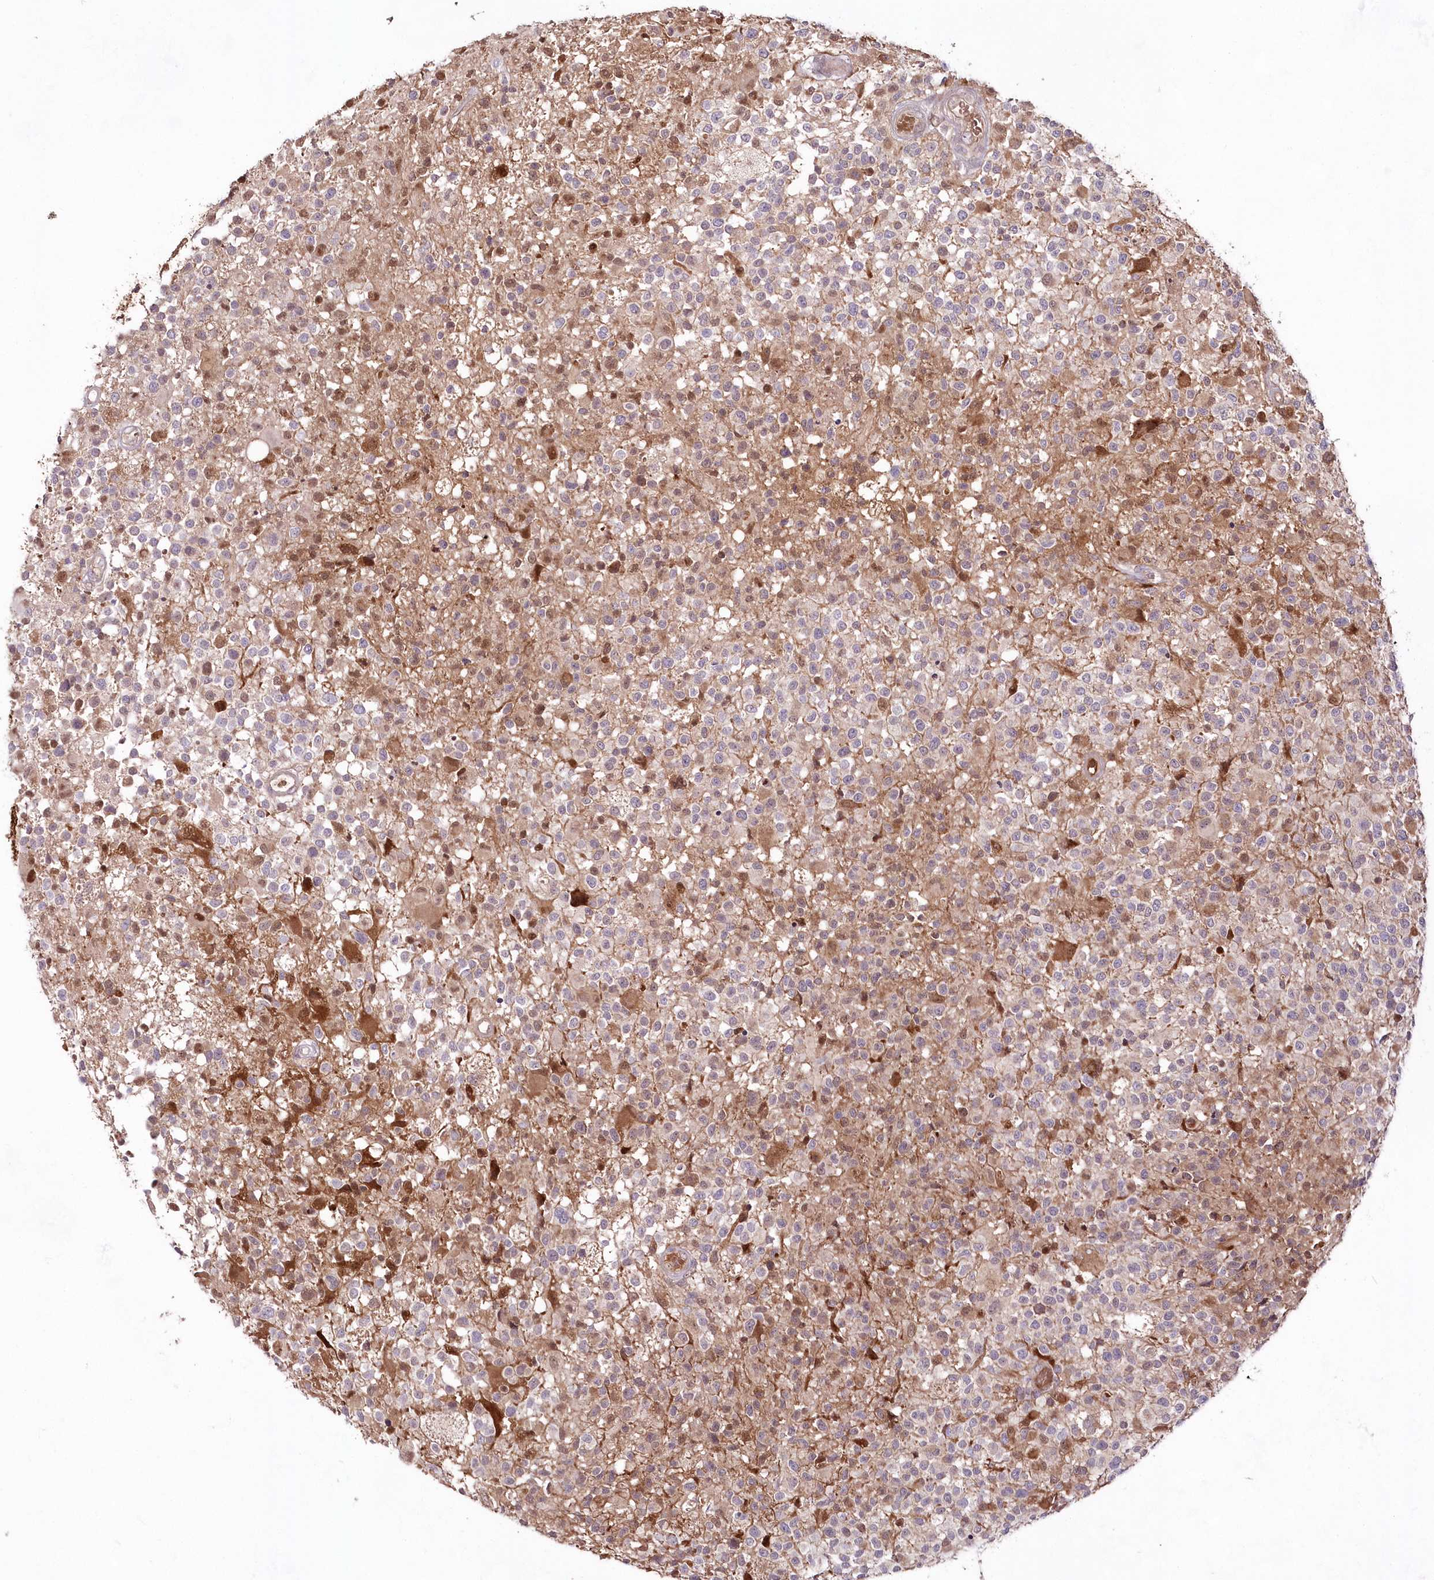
{"staining": {"intensity": "moderate", "quantity": "<25%", "location": "cytoplasmic/membranous"}, "tissue": "glioma", "cell_type": "Tumor cells", "image_type": "cancer", "snomed": [{"axis": "morphology", "description": "Glioma, malignant, High grade"}, {"axis": "morphology", "description": "Glioblastoma, NOS"}, {"axis": "topography", "description": "Brain"}], "caption": "Immunohistochemistry (IHC) micrograph of human malignant glioma (high-grade) stained for a protein (brown), which displays low levels of moderate cytoplasmic/membranous positivity in about <25% of tumor cells.", "gene": "IMPA1", "patient": {"sex": "male", "age": 60}}